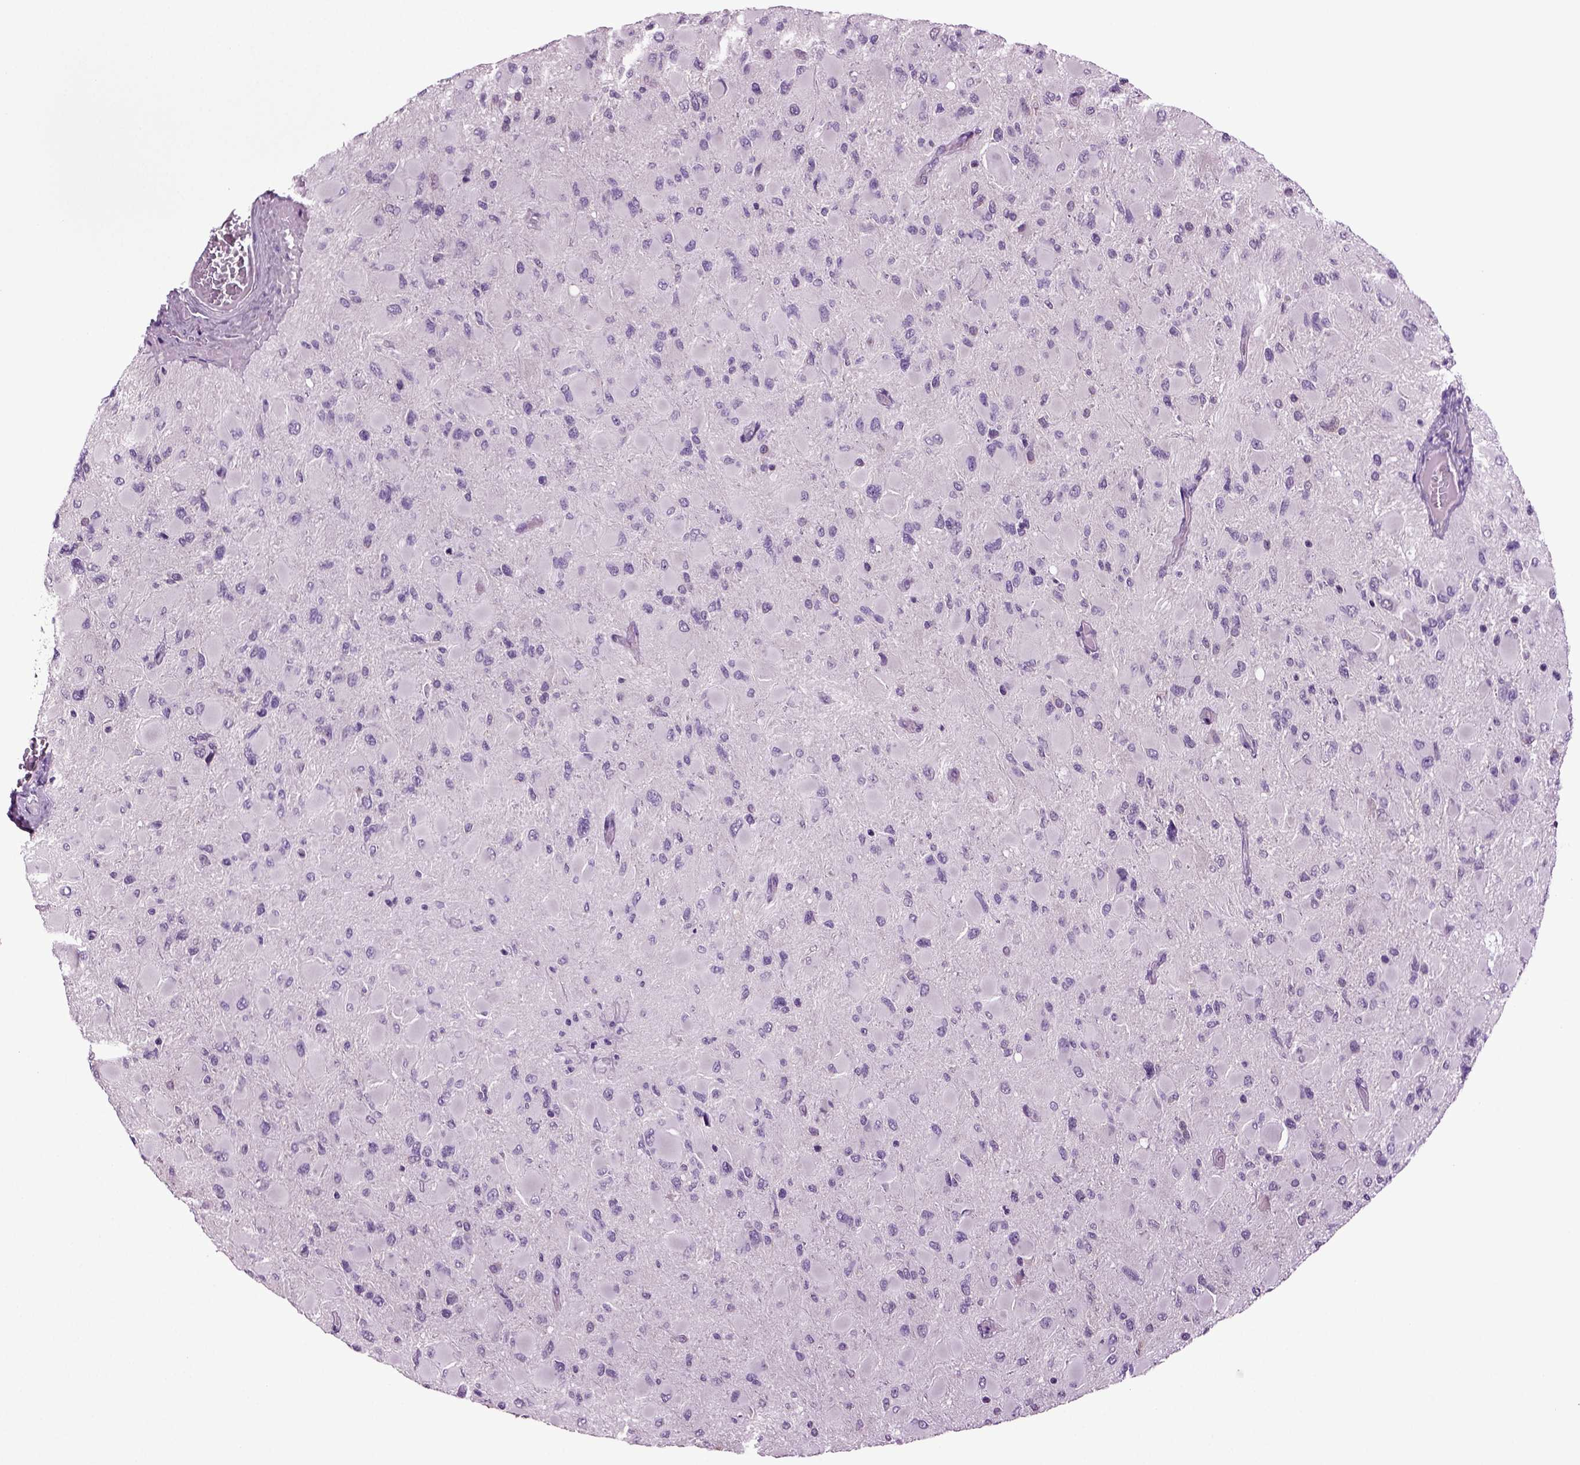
{"staining": {"intensity": "negative", "quantity": "none", "location": "none"}, "tissue": "glioma", "cell_type": "Tumor cells", "image_type": "cancer", "snomed": [{"axis": "morphology", "description": "Glioma, malignant, High grade"}, {"axis": "topography", "description": "Cerebral cortex"}], "caption": "Glioma was stained to show a protein in brown. There is no significant staining in tumor cells.", "gene": "PLCH2", "patient": {"sex": "female", "age": 36}}